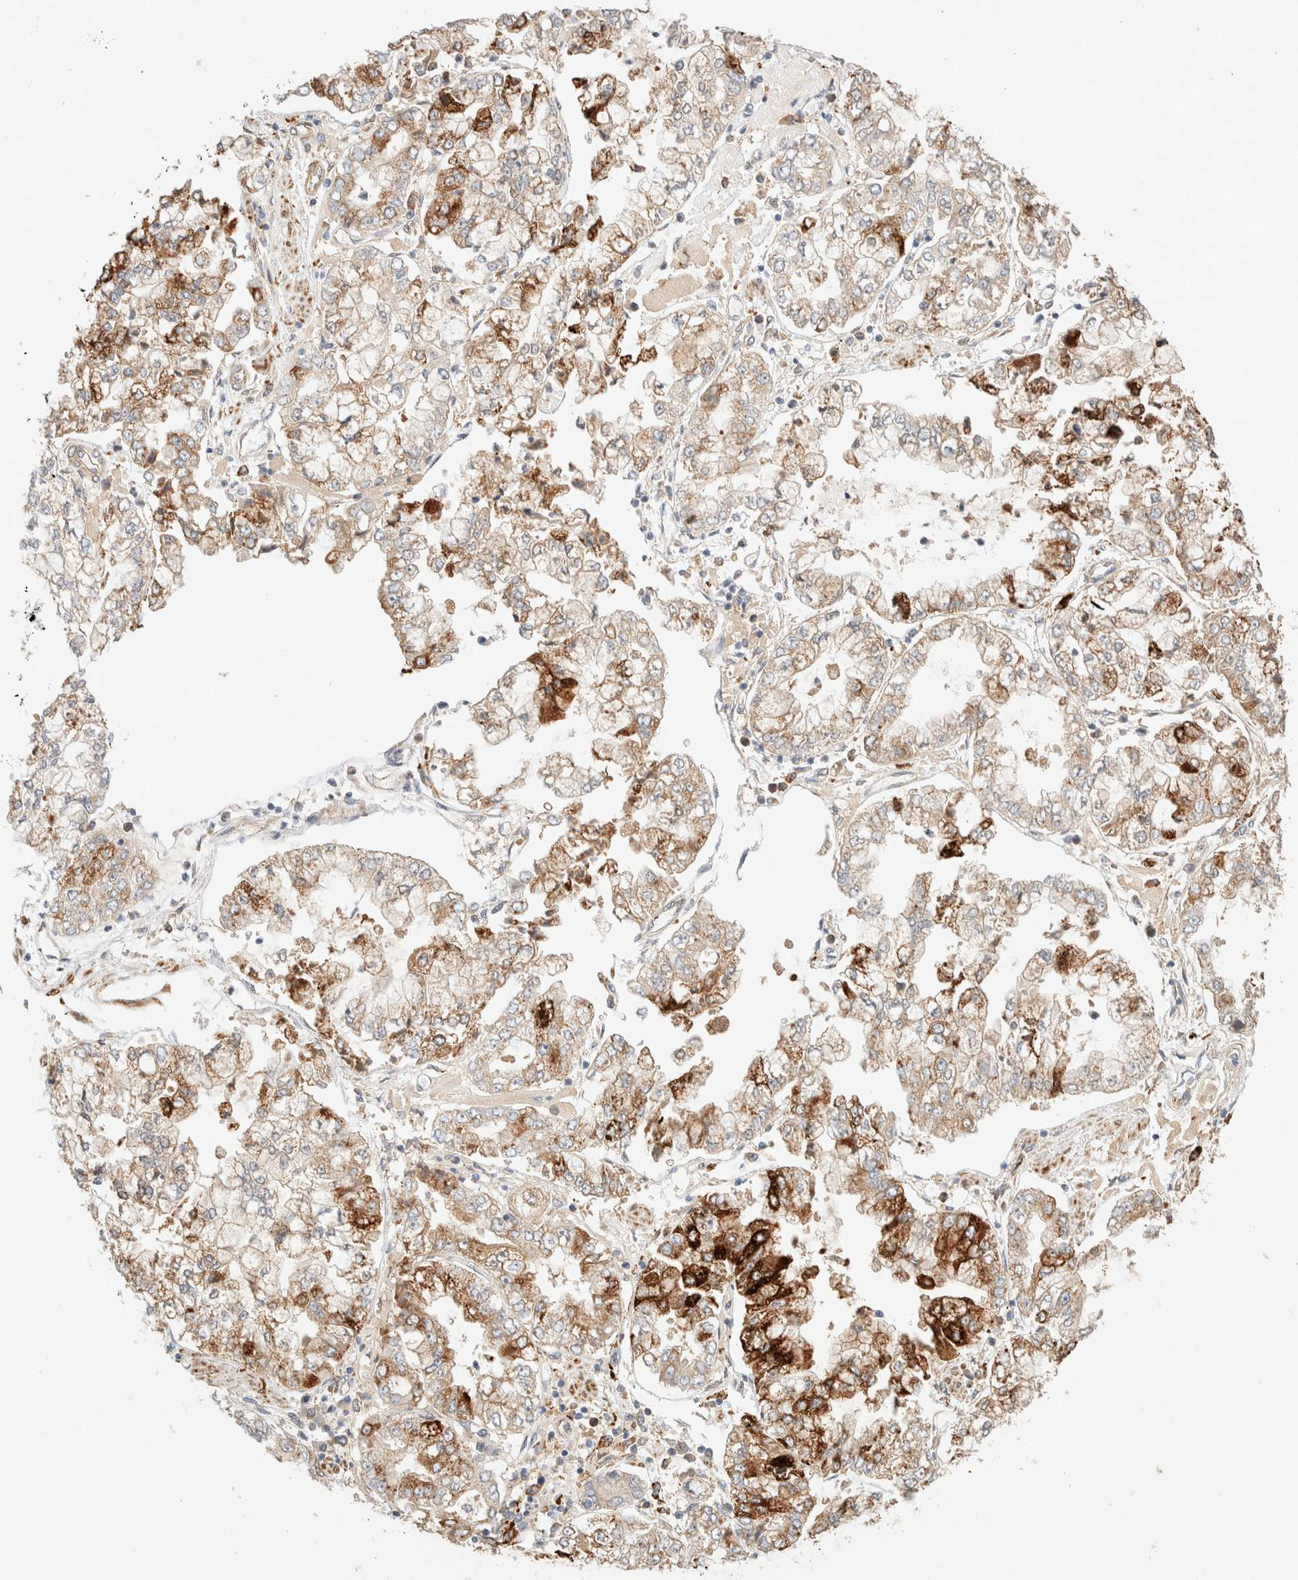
{"staining": {"intensity": "strong", "quantity": ">75%", "location": "cytoplasmic/membranous"}, "tissue": "stomach cancer", "cell_type": "Tumor cells", "image_type": "cancer", "snomed": [{"axis": "morphology", "description": "Adenocarcinoma, NOS"}, {"axis": "topography", "description": "Stomach"}], "caption": "Immunohistochemistry (IHC) (DAB) staining of stomach cancer demonstrates strong cytoplasmic/membranous protein positivity in approximately >75% of tumor cells.", "gene": "RABEPK", "patient": {"sex": "male", "age": 76}}